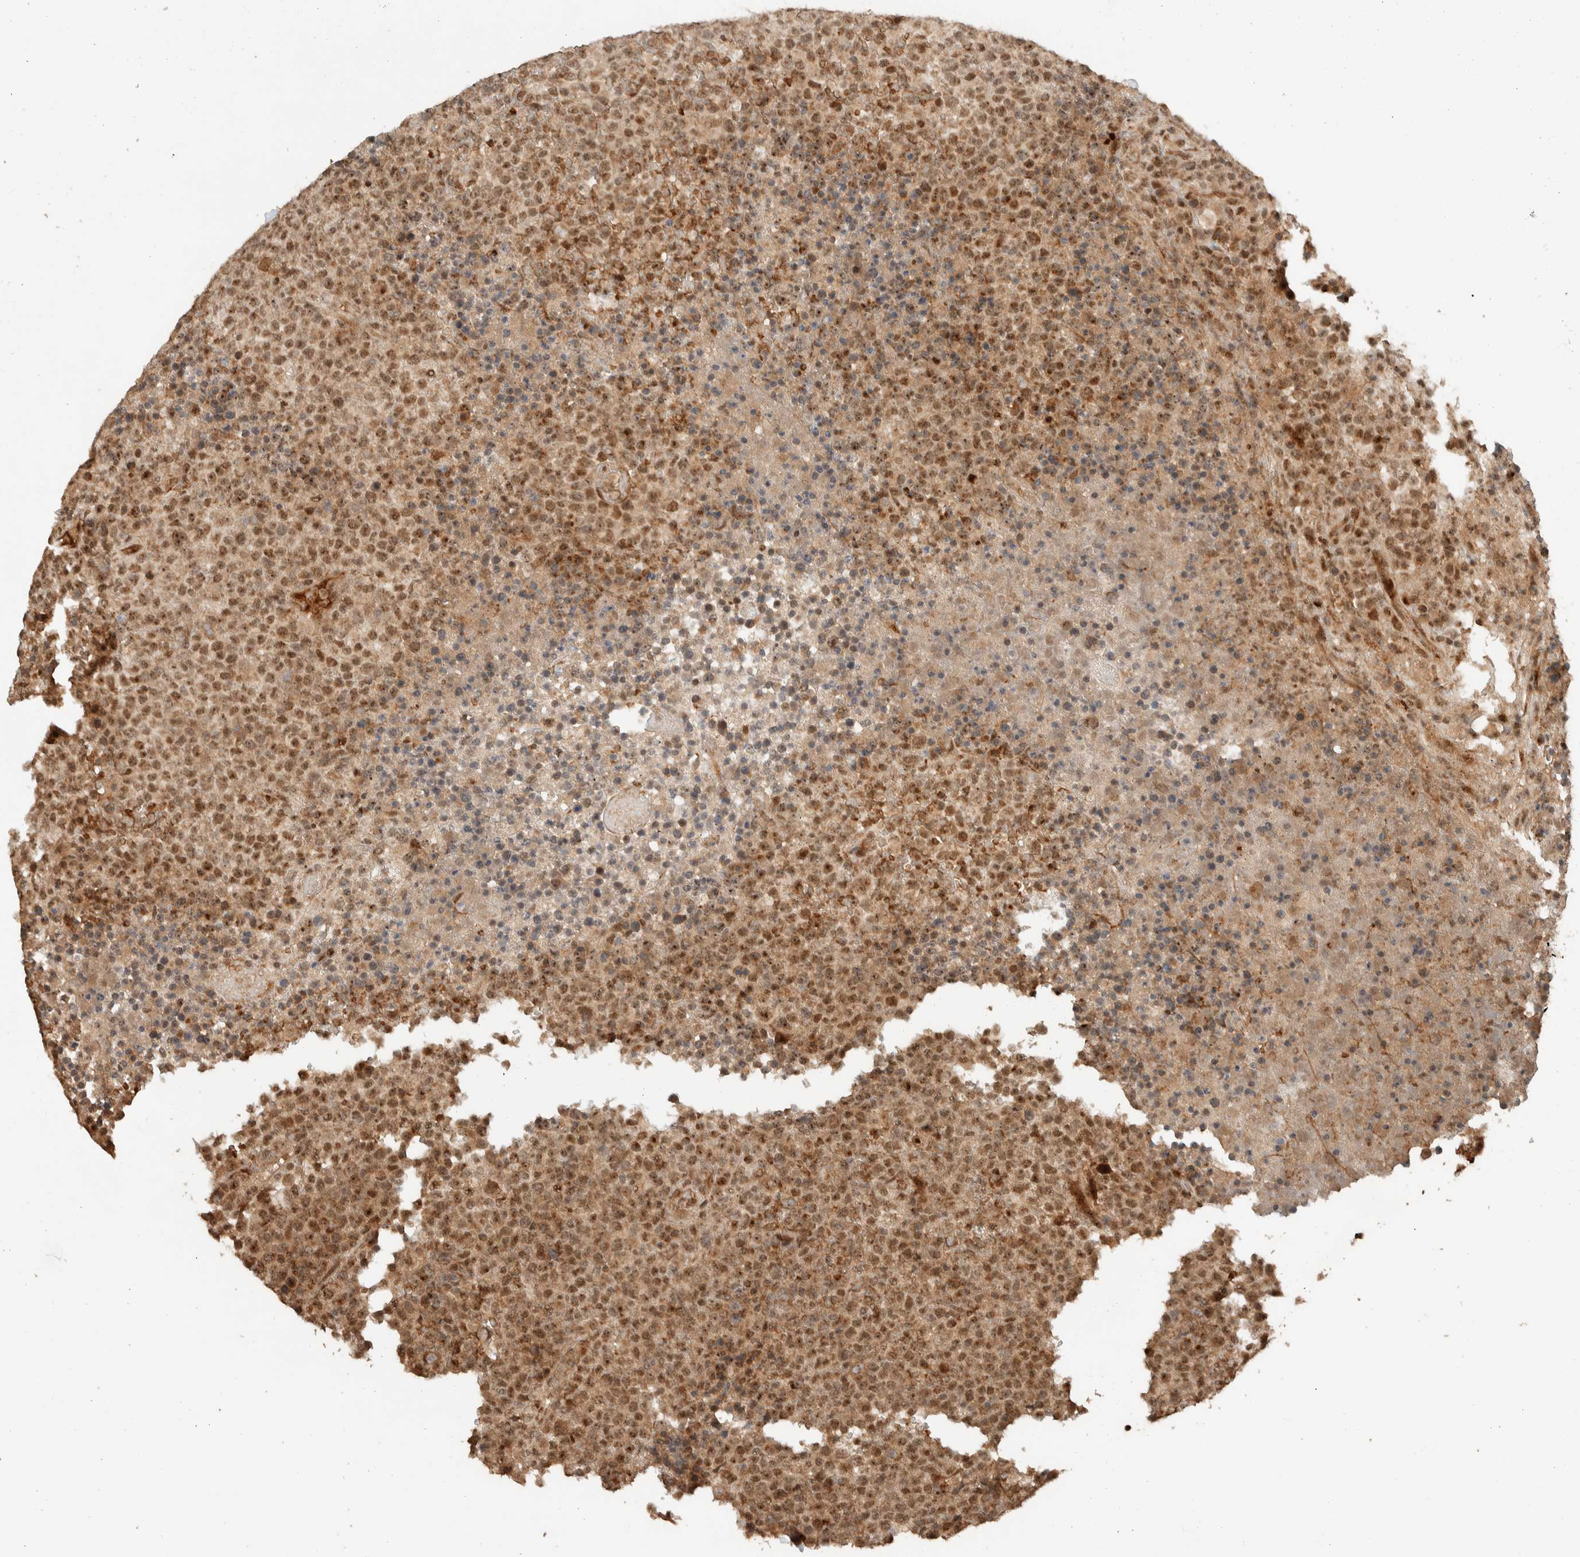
{"staining": {"intensity": "moderate", "quantity": ">75%", "location": "cytoplasmic/membranous,nuclear"}, "tissue": "lymphoma", "cell_type": "Tumor cells", "image_type": "cancer", "snomed": [{"axis": "morphology", "description": "Malignant lymphoma, non-Hodgkin's type, High grade"}, {"axis": "topography", "description": "Lymph node"}], "caption": "Brown immunohistochemical staining in human lymphoma displays moderate cytoplasmic/membranous and nuclear expression in approximately >75% of tumor cells.", "gene": "ZBTB2", "patient": {"sex": "male", "age": 13}}